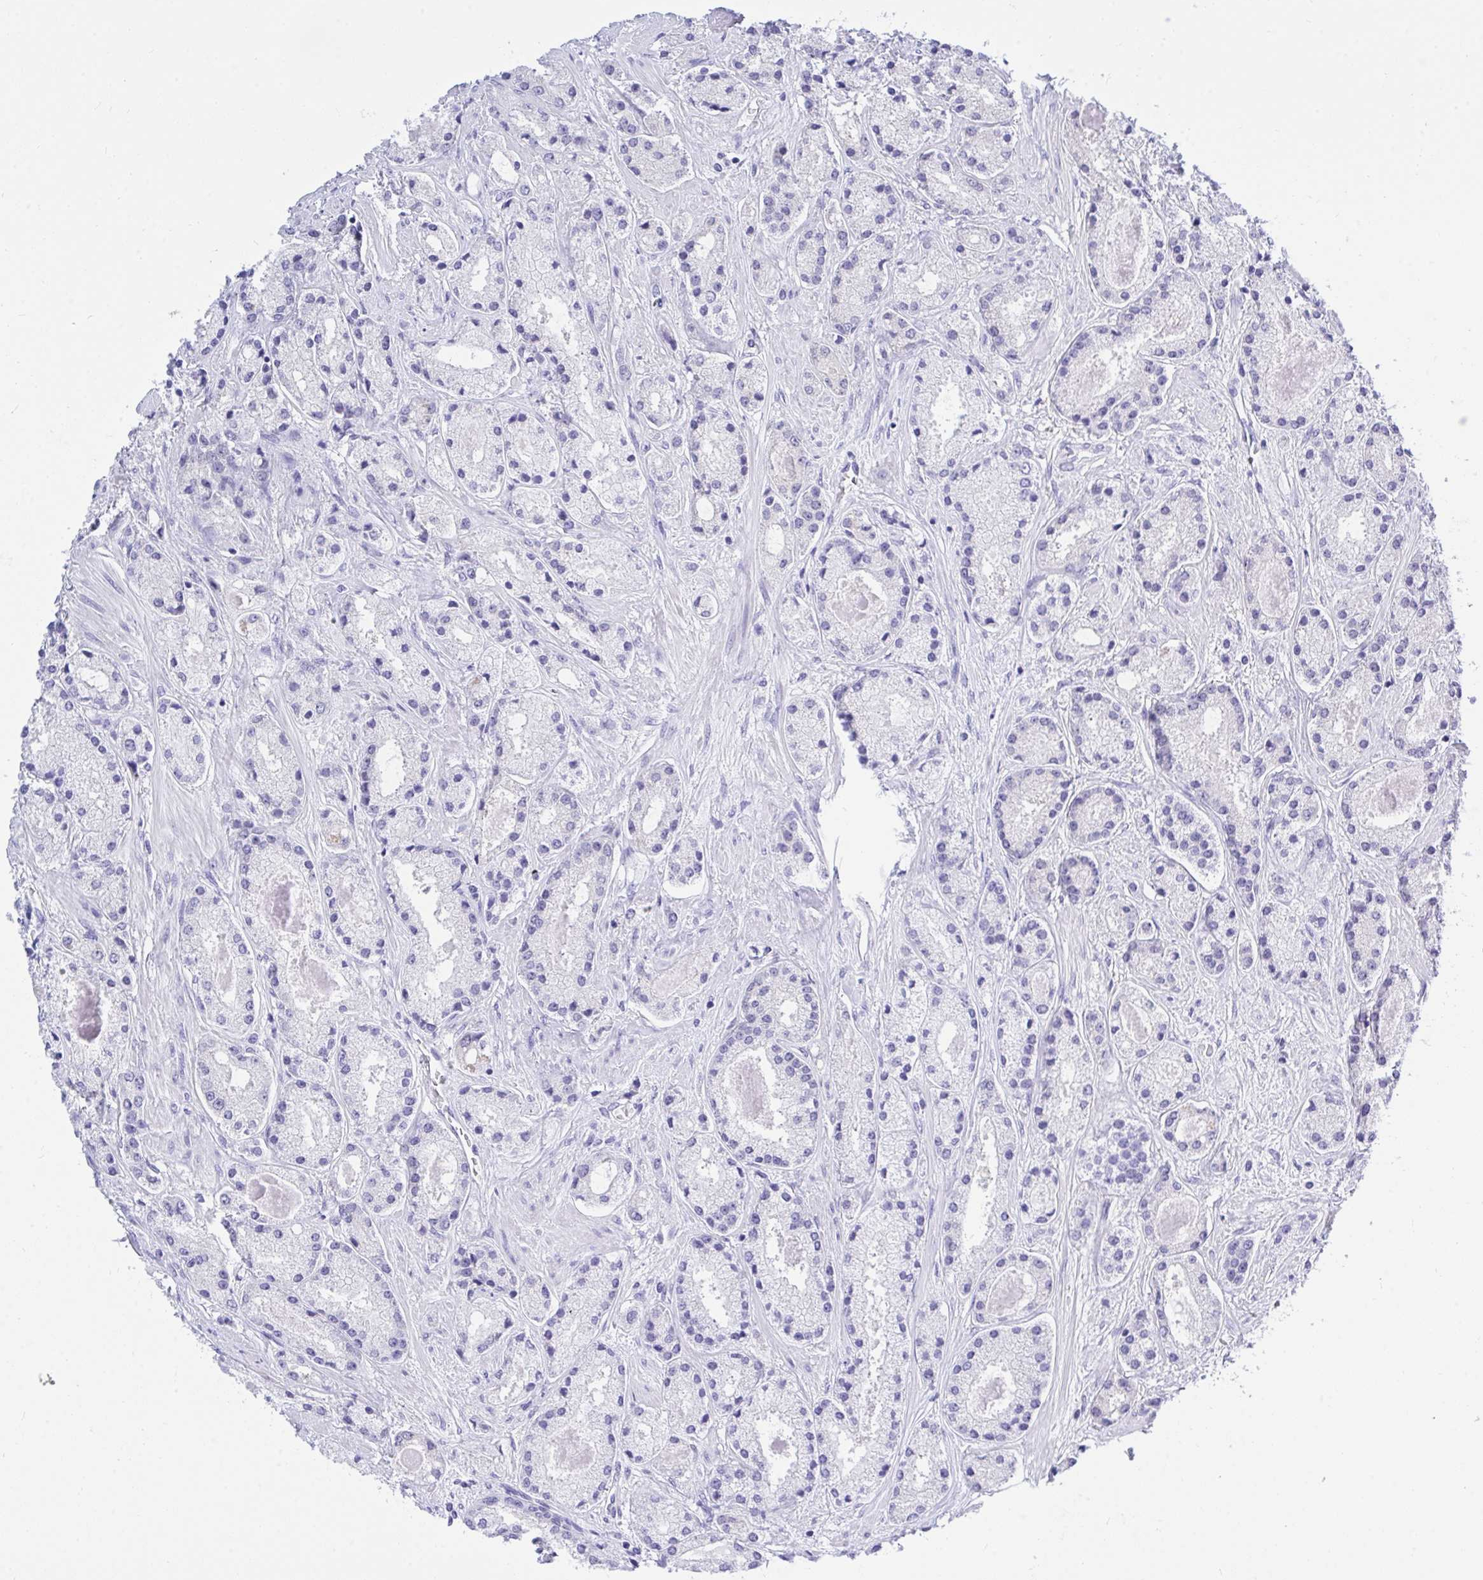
{"staining": {"intensity": "negative", "quantity": "none", "location": "none"}, "tissue": "prostate cancer", "cell_type": "Tumor cells", "image_type": "cancer", "snomed": [{"axis": "morphology", "description": "Adenocarcinoma, High grade"}, {"axis": "topography", "description": "Prostate"}], "caption": "Protein analysis of prostate cancer (adenocarcinoma (high-grade)) demonstrates no significant staining in tumor cells.", "gene": "THOP1", "patient": {"sex": "male", "age": 67}}